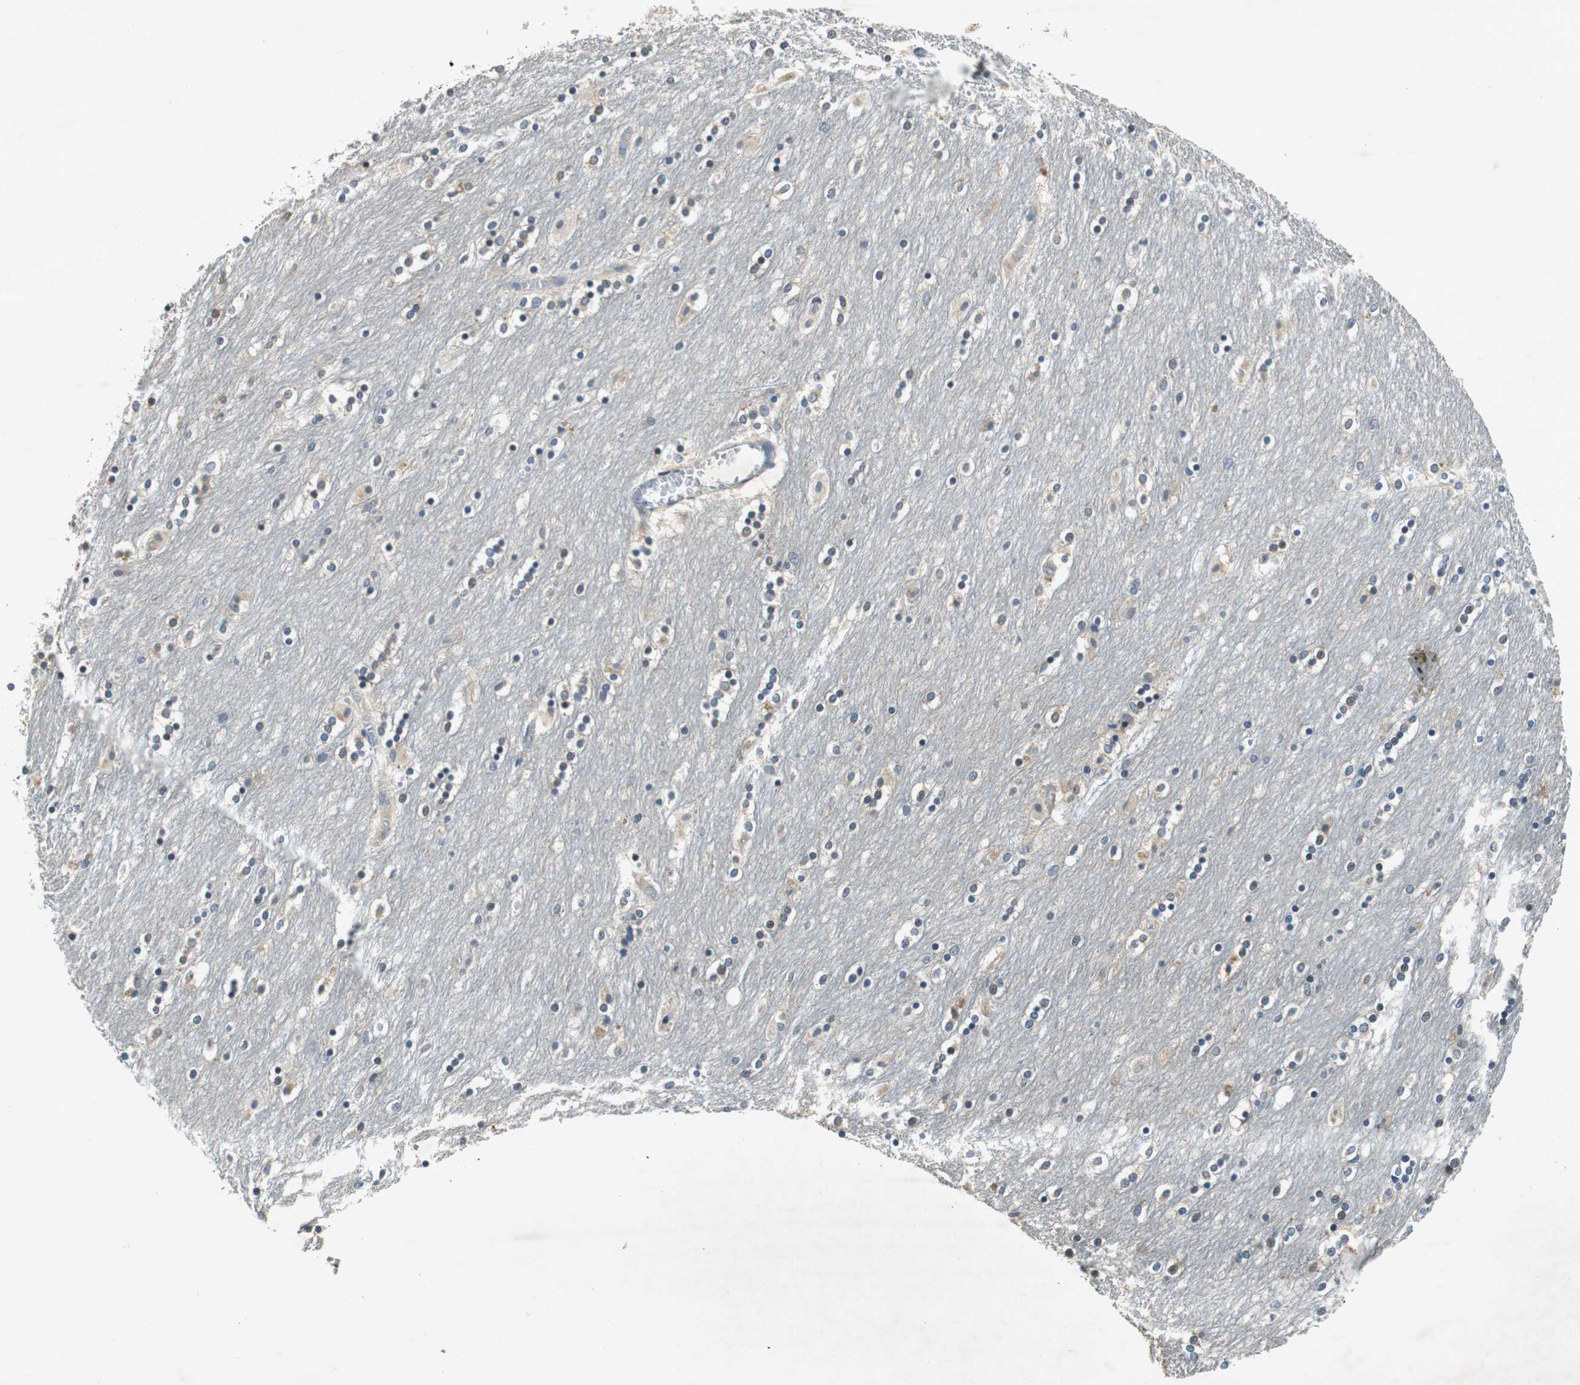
{"staining": {"intensity": "weak", "quantity": "<25%", "location": "cytoplasmic/membranous"}, "tissue": "caudate", "cell_type": "Glial cells", "image_type": "normal", "snomed": [{"axis": "morphology", "description": "Normal tissue, NOS"}, {"axis": "topography", "description": "Lateral ventricle wall"}], "caption": "This is an immunohistochemistry photomicrograph of normal caudate. There is no positivity in glial cells.", "gene": "GLCCI1", "patient": {"sex": "female", "age": 54}}